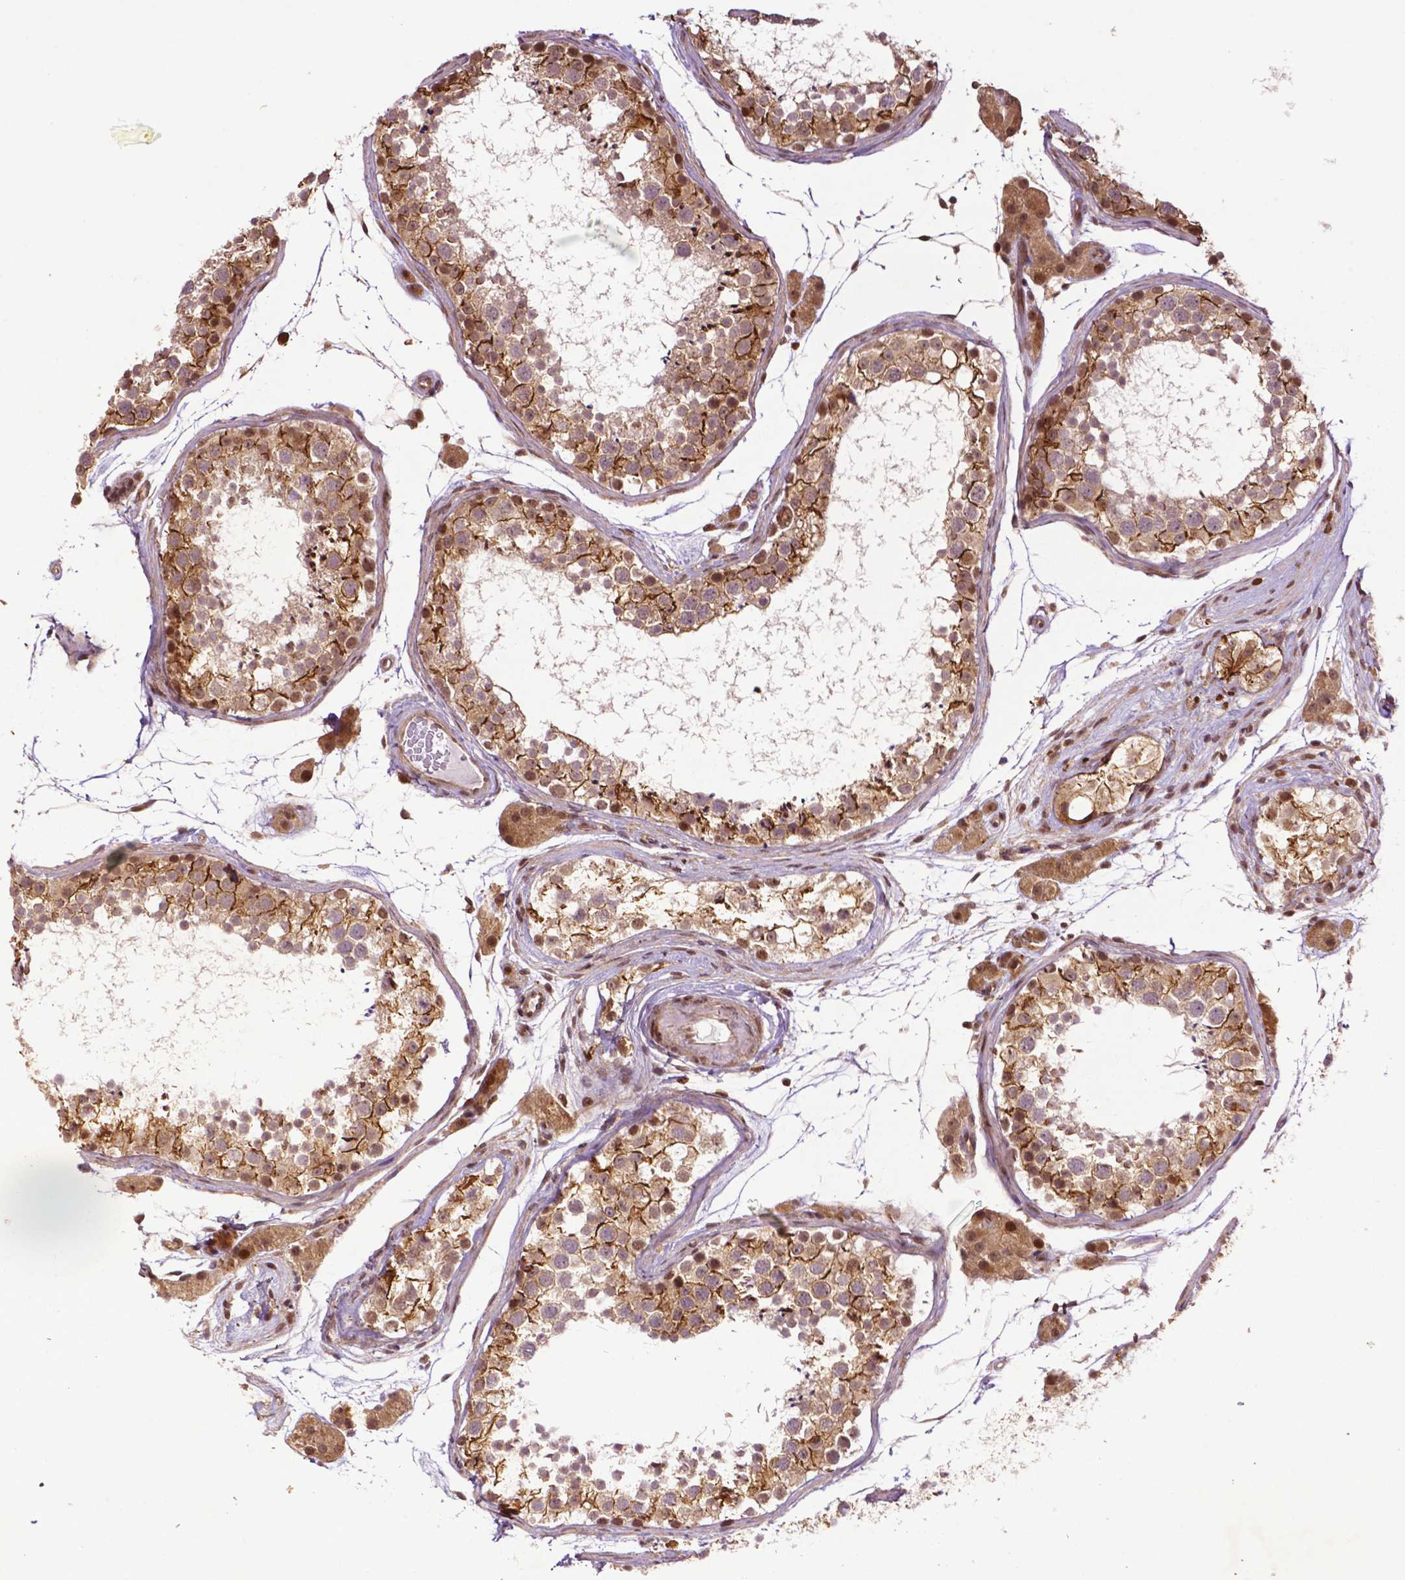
{"staining": {"intensity": "moderate", "quantity": ">75%", "location": "cytoplasmic/membranous,nuclear"}, "tissue": "testis", "cell_type": "Cells in seminiferous ducts", "image_type": "normal", "snomed": [{"axis": "morphology", "description": "Normal tissue, NOS"}, {"axis": "topography", "description": "Testis"}], "caption": "This photomicrograph shows immunohistochemistry (IHC) staining of unremarkable testis, with medium moderate cytoplasmic/membranous,nuclear staining in approximately >75% of cells in seminiferous ducts.", "gene": "TMX2", "patient": {"sex": "male", "age": 41}}